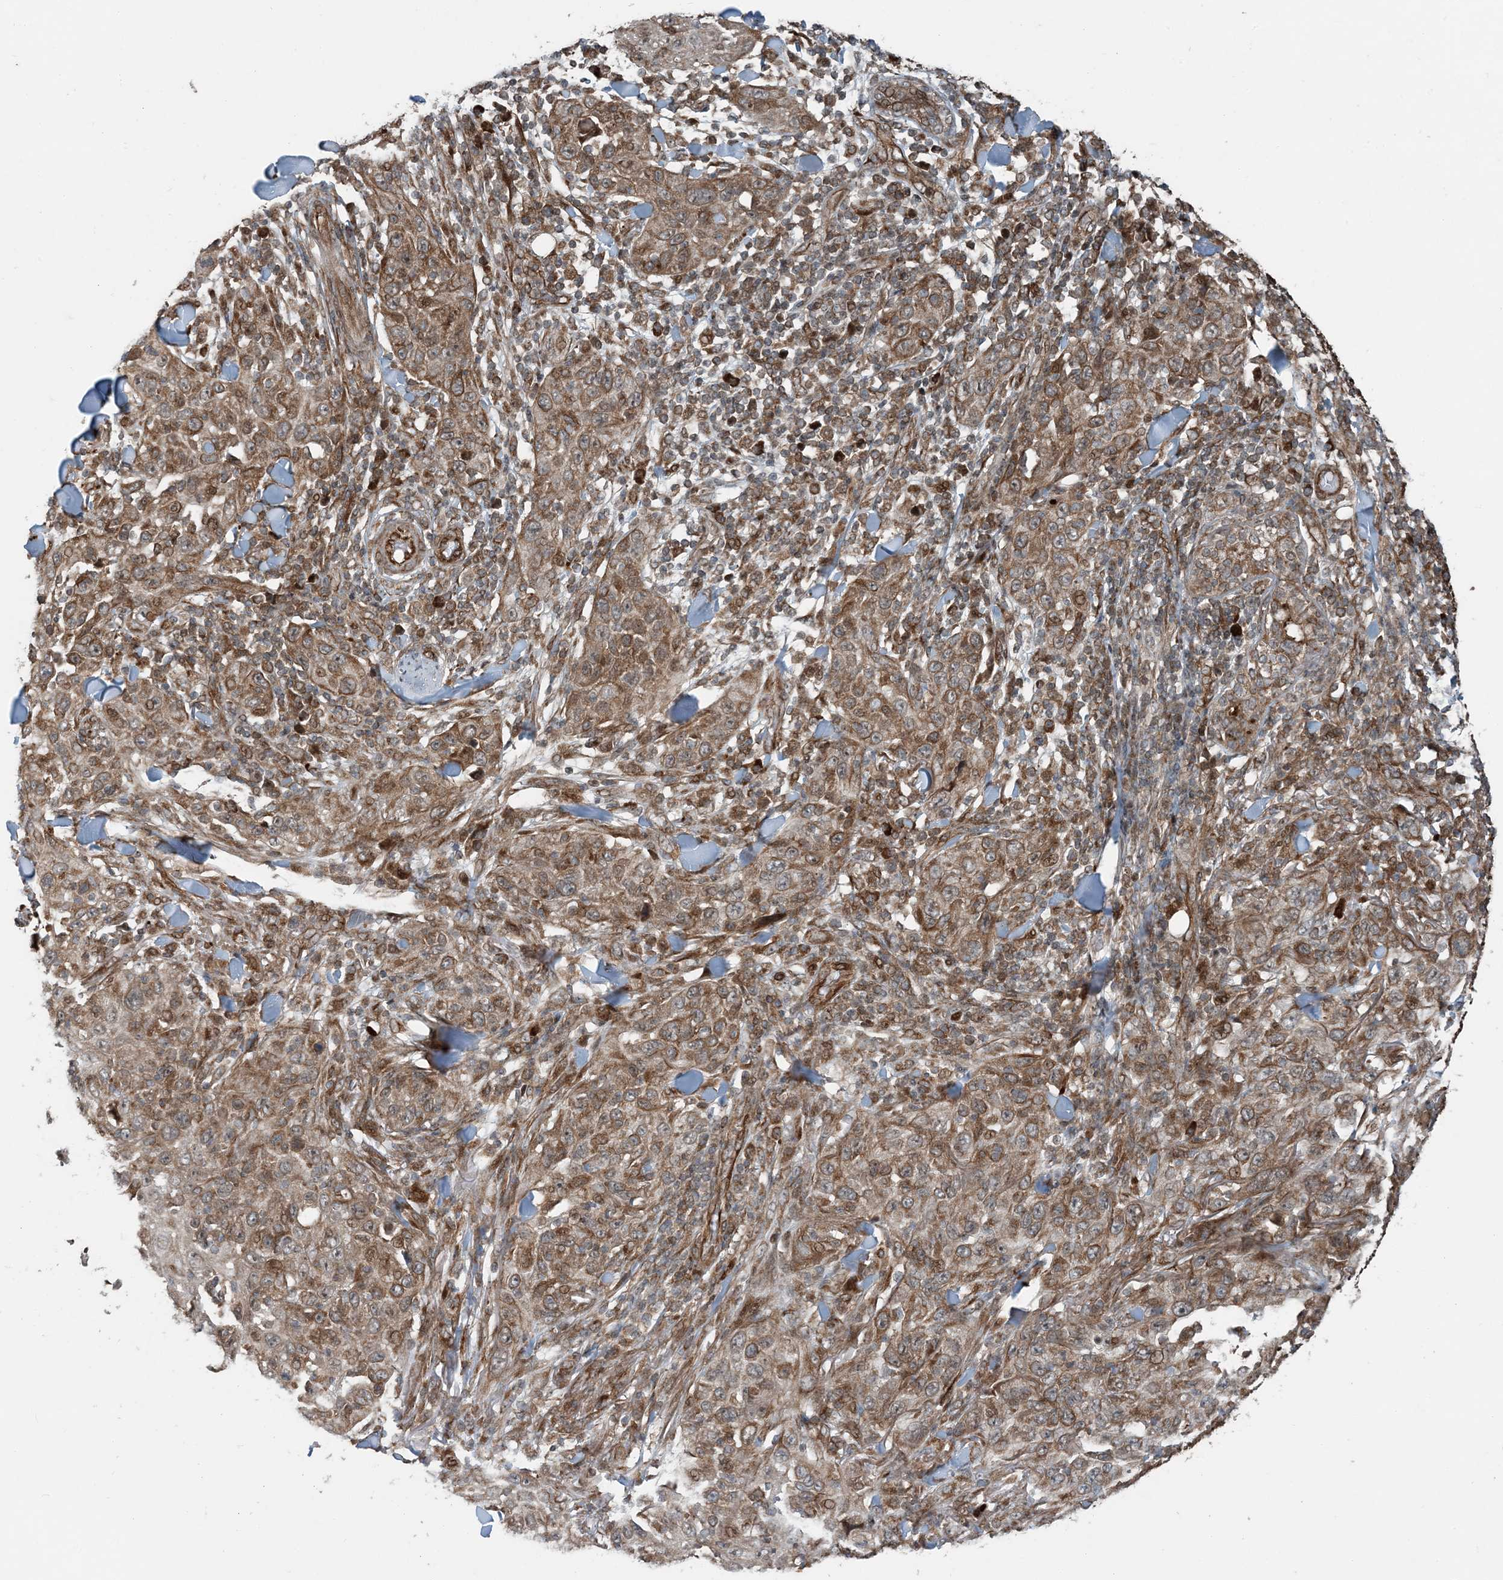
{"staining": {"intensity": "moderate", "quantity": ">75%", "location": "cytoplasmic/membranous"}, "tissue": "skin cancer", "cell_type": "Tumor cells", "image_type": "cancer", "snomed": [{"axis": "morphology", "description": "Squamous cell carcinoma, NOS"}, {"axis": "topography", "description": "Skin"}], "caption": "There is medium levels of moderate cytoplasmic/membranous staining in tumor cells of skin cancer (squamous cell carcinoma), as demonstrated by immunohistochemical staining (brown color).", "gene": "EDEM2", "patient": {"sex": "female", "age": 88}}